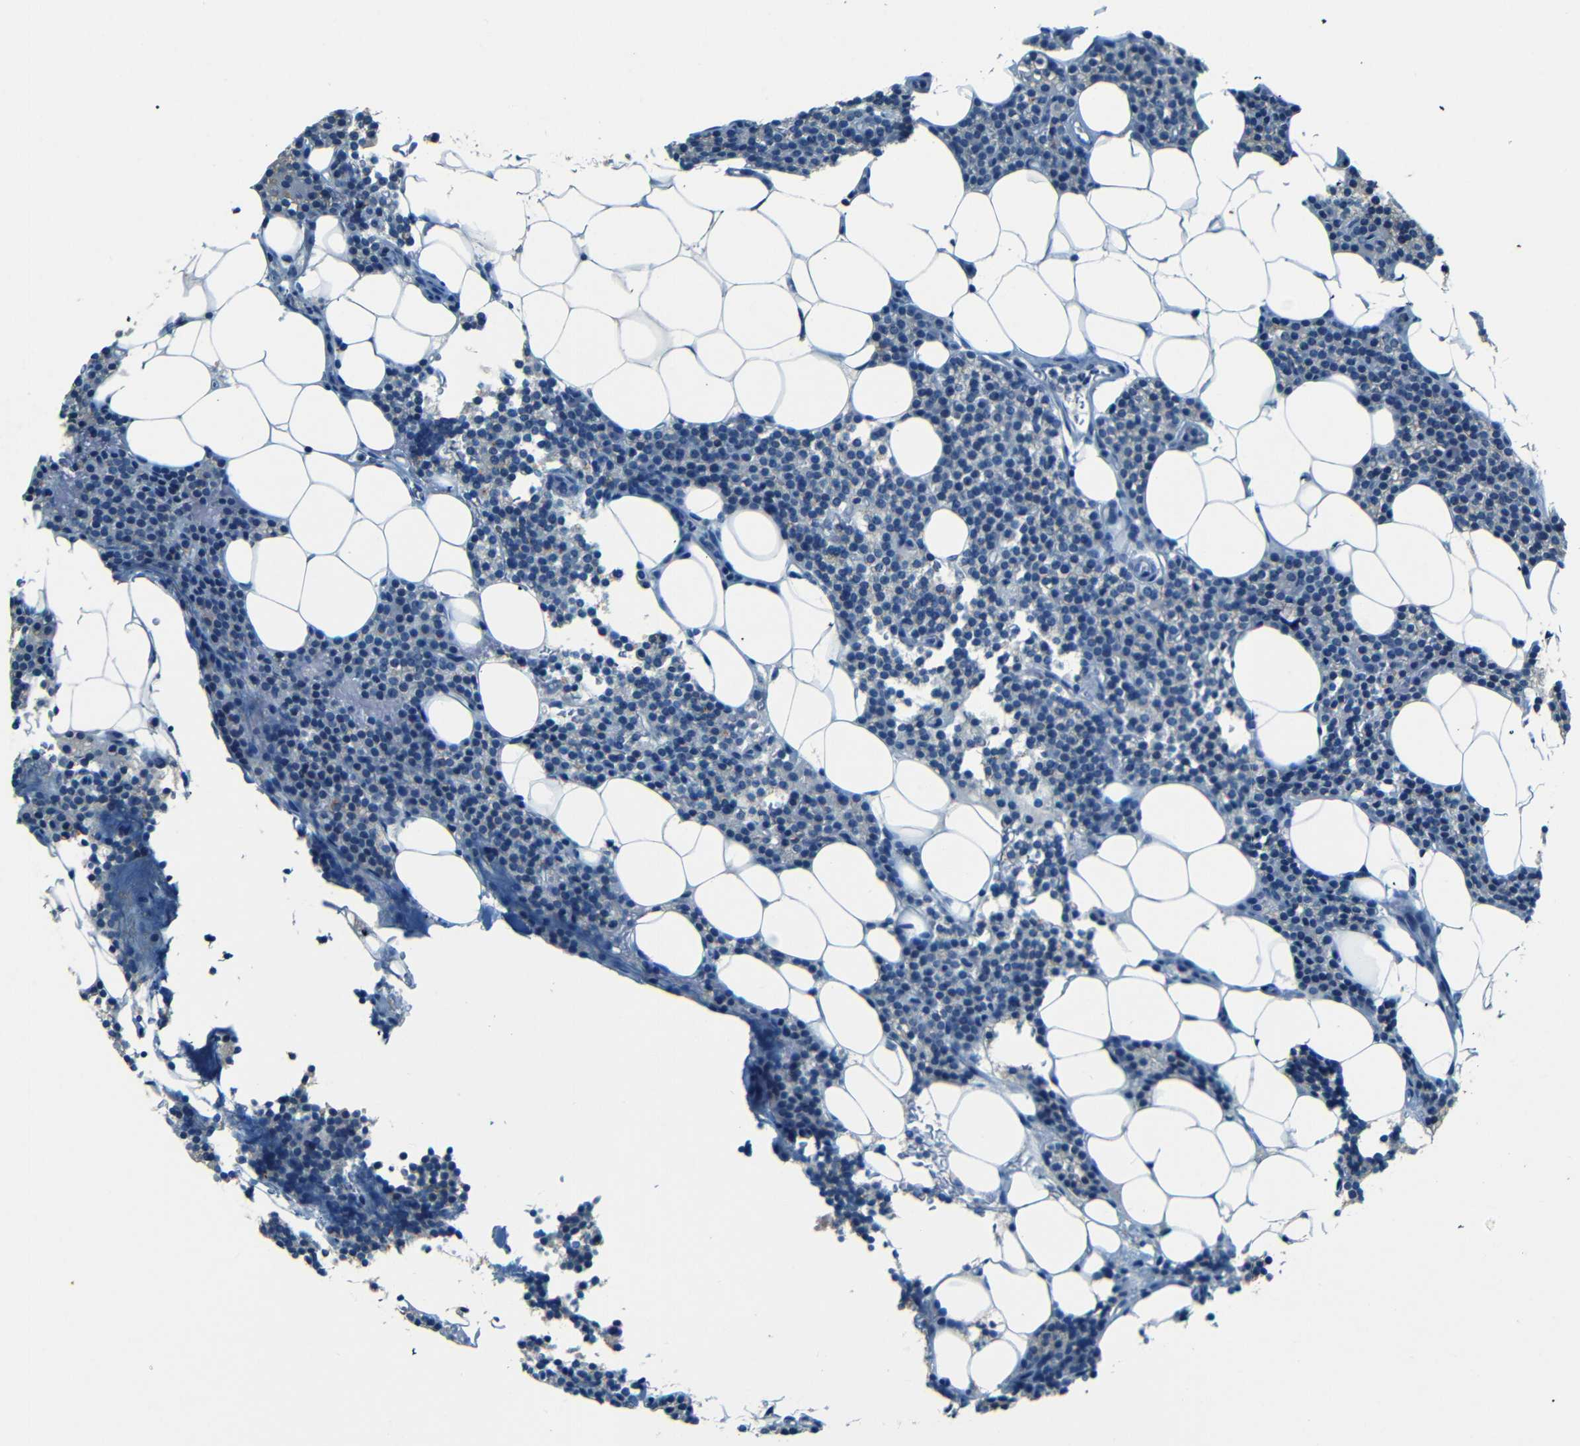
{"staining": {"intensity": "negative", "quantity": "none", "location": "none"}, "tissue": "parathyroid gland", "cell_type": "Glandular cells", "image_type": "normal", "snomed": [{"axis": "morphology", "description": "Normal tissue, NOS"}, {"axis": "morphology", "description": "Adenoma, NOS"}, {"axis": "topography", "description": "Parathyroid gland"}], "caption": "Parathyroid gland was stained to show a protein in brown. There is no significant expression in glandular cells. (IHC, brightfield microscopy, high magnification).", "gene": "ZMAT1", "patient": {"sex": "female", "age": 51}}